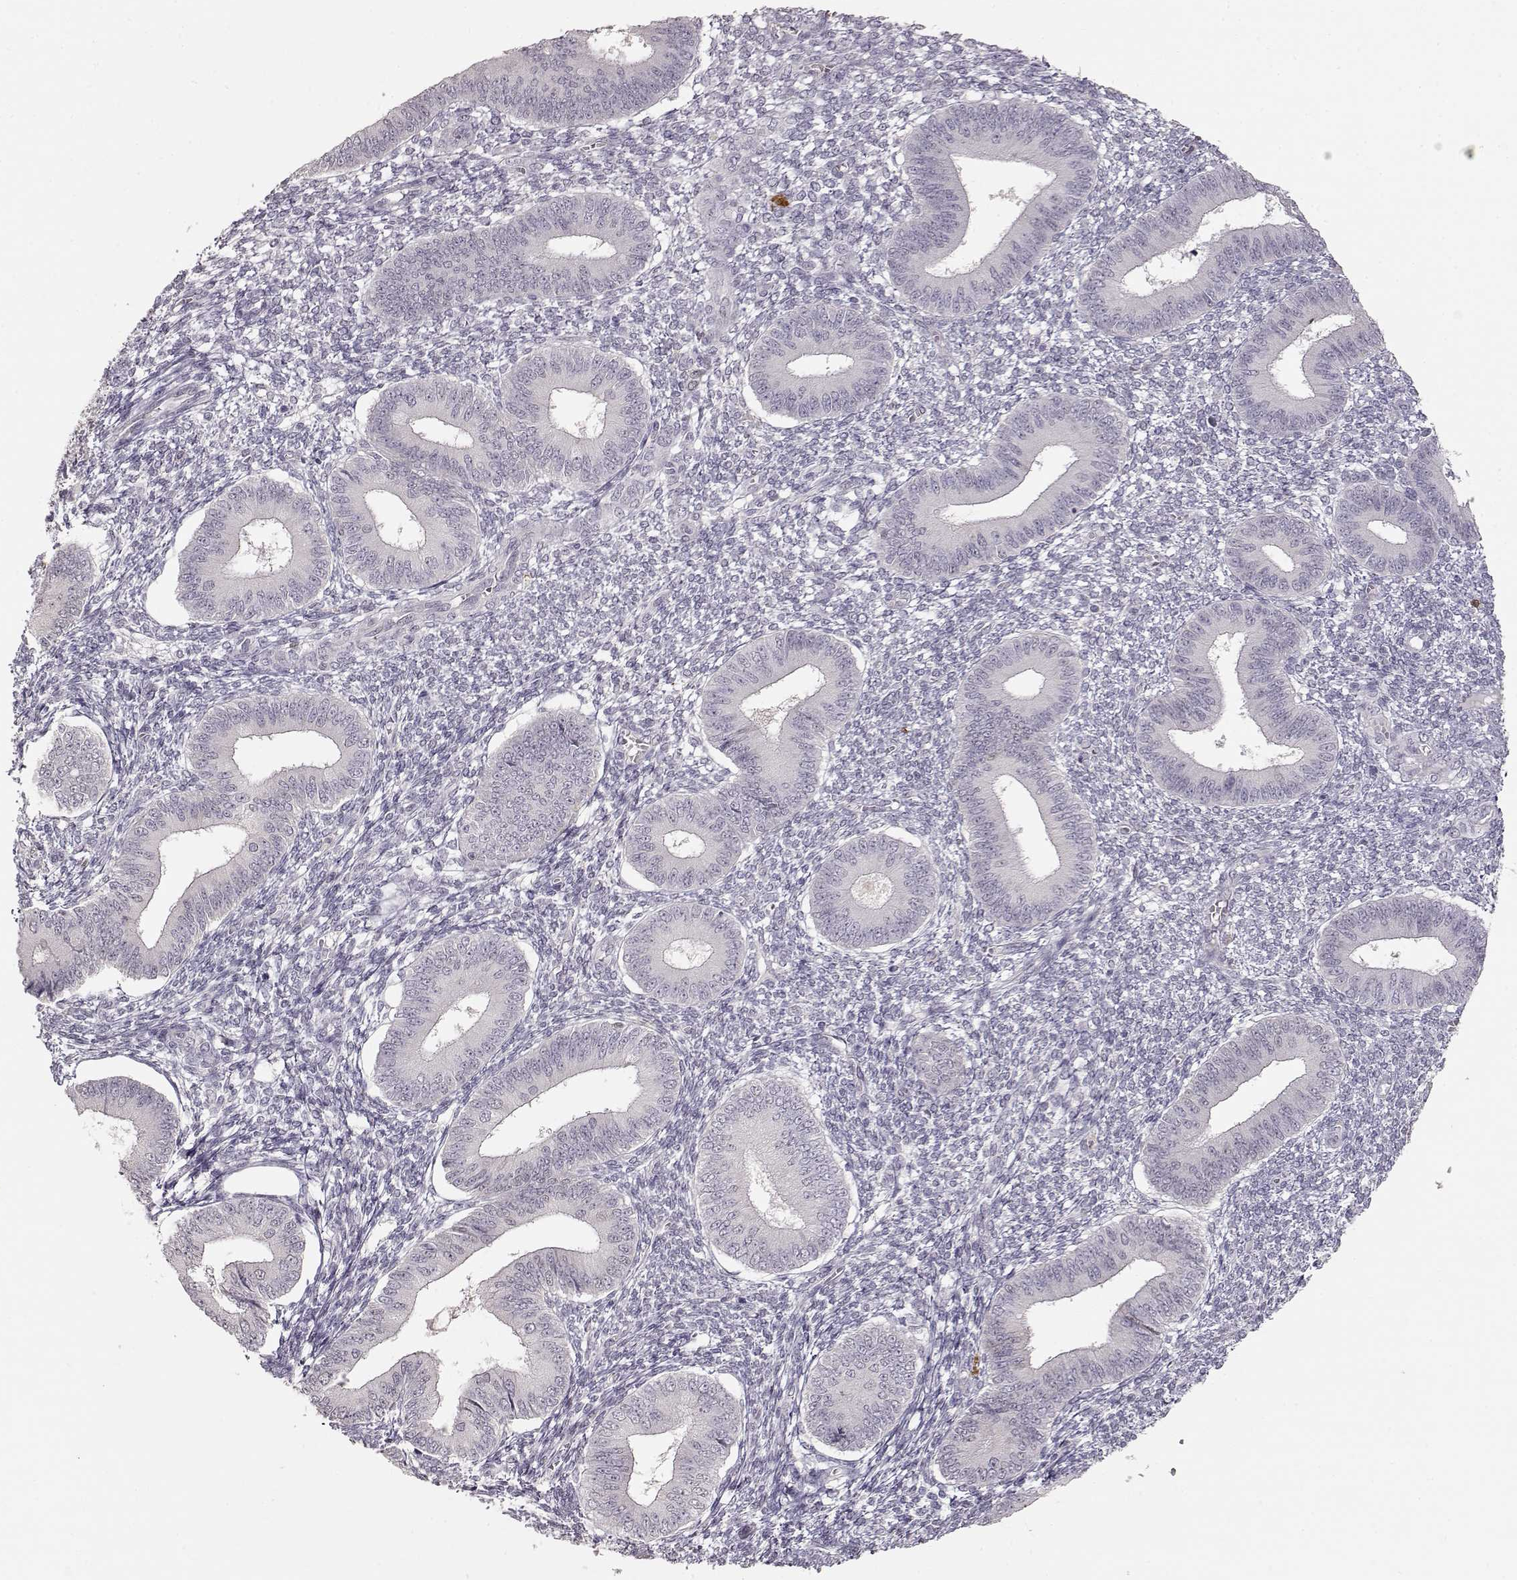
{"staining": {"intensity": "negative", "quantity": "none", "location": "none"}, "tissue": "endometrium", "cell_type": "Cells in endometrial stroma", "image_type": "normal", "snomed": [{"axis": "morphology", "description": "Normal tissue, NOS"}, {"axis": "topography", "description": "Endometrium"}], "caption": "High magnification brightfield microscopy of benign endometrium stained with DAB (brown) and counterstained with hematoxylin (blue): cells in endometrial stroma show no significant staining.", "gene": "S100B", "patient": {"sex": "female", "age": 42}}